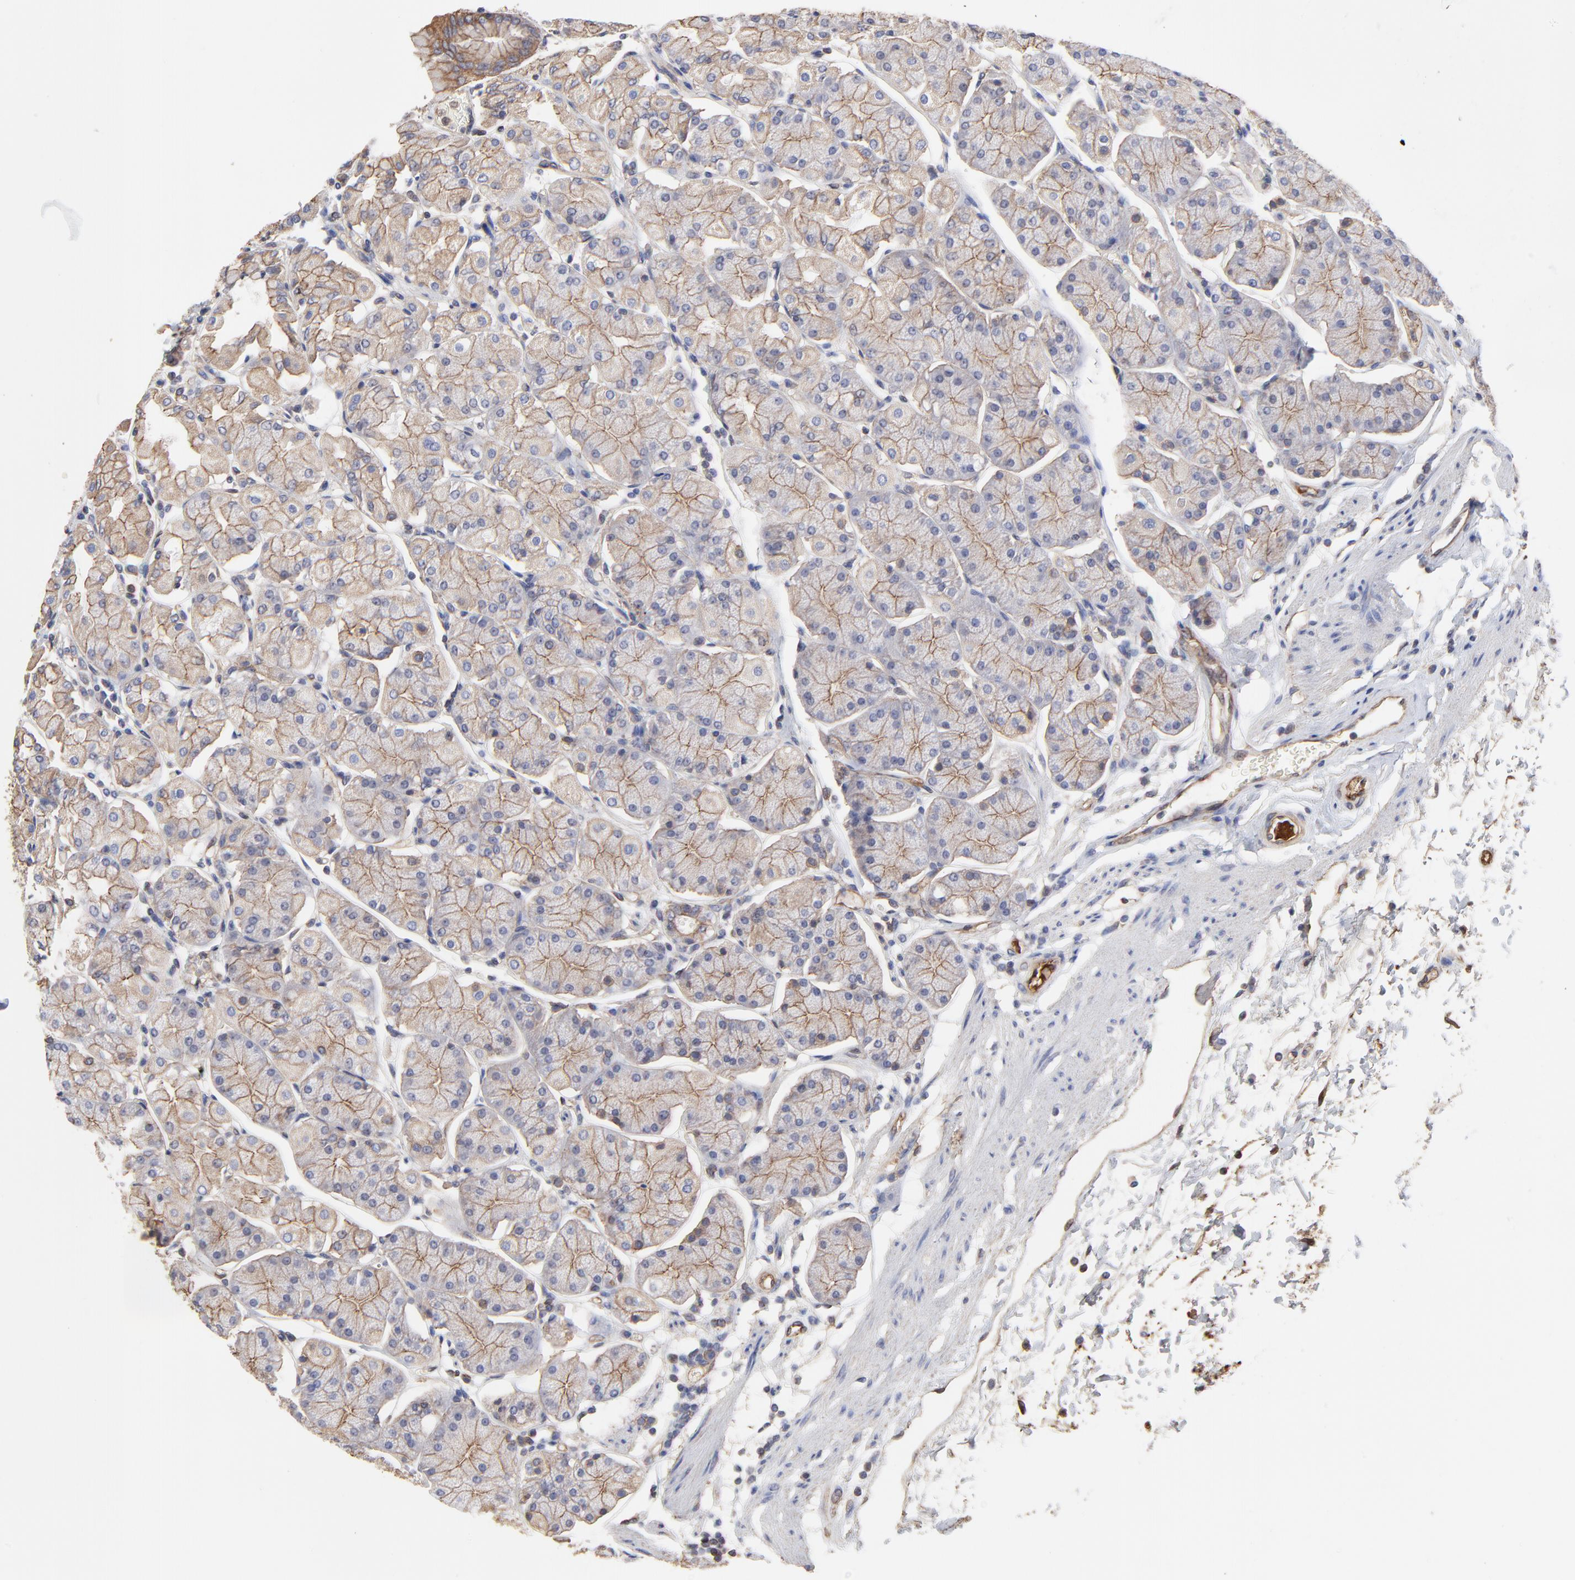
{"staining": {"intensity": "moderate", "quantity": ">75%", "location": "cytoplasmic/membranous"}, "tissue": "stomach", "cell_type": "Glandular cells", "image_type": "normal", "snomed": [{"axis": "morphology", "description": "Normal tissue, NOS"}, {"axis": "topography", "description": "Stomach, upper"}, {"axis": "topography", "description": "Stomach"}], "caption": "Immunohistochemistry (DAB) staining of unremarkable stomach shows moderate cytoplasmic/membranous protein positivity in about >75% of glandular cells. The staining was performed using DAB (3,3'-diaminobenzidine), with brown indicating positive protein expression. Nuclei are stained blue with hematoxylin.", "gene": "LRCH2", "patient": {"sex": "male", "age": 76}}